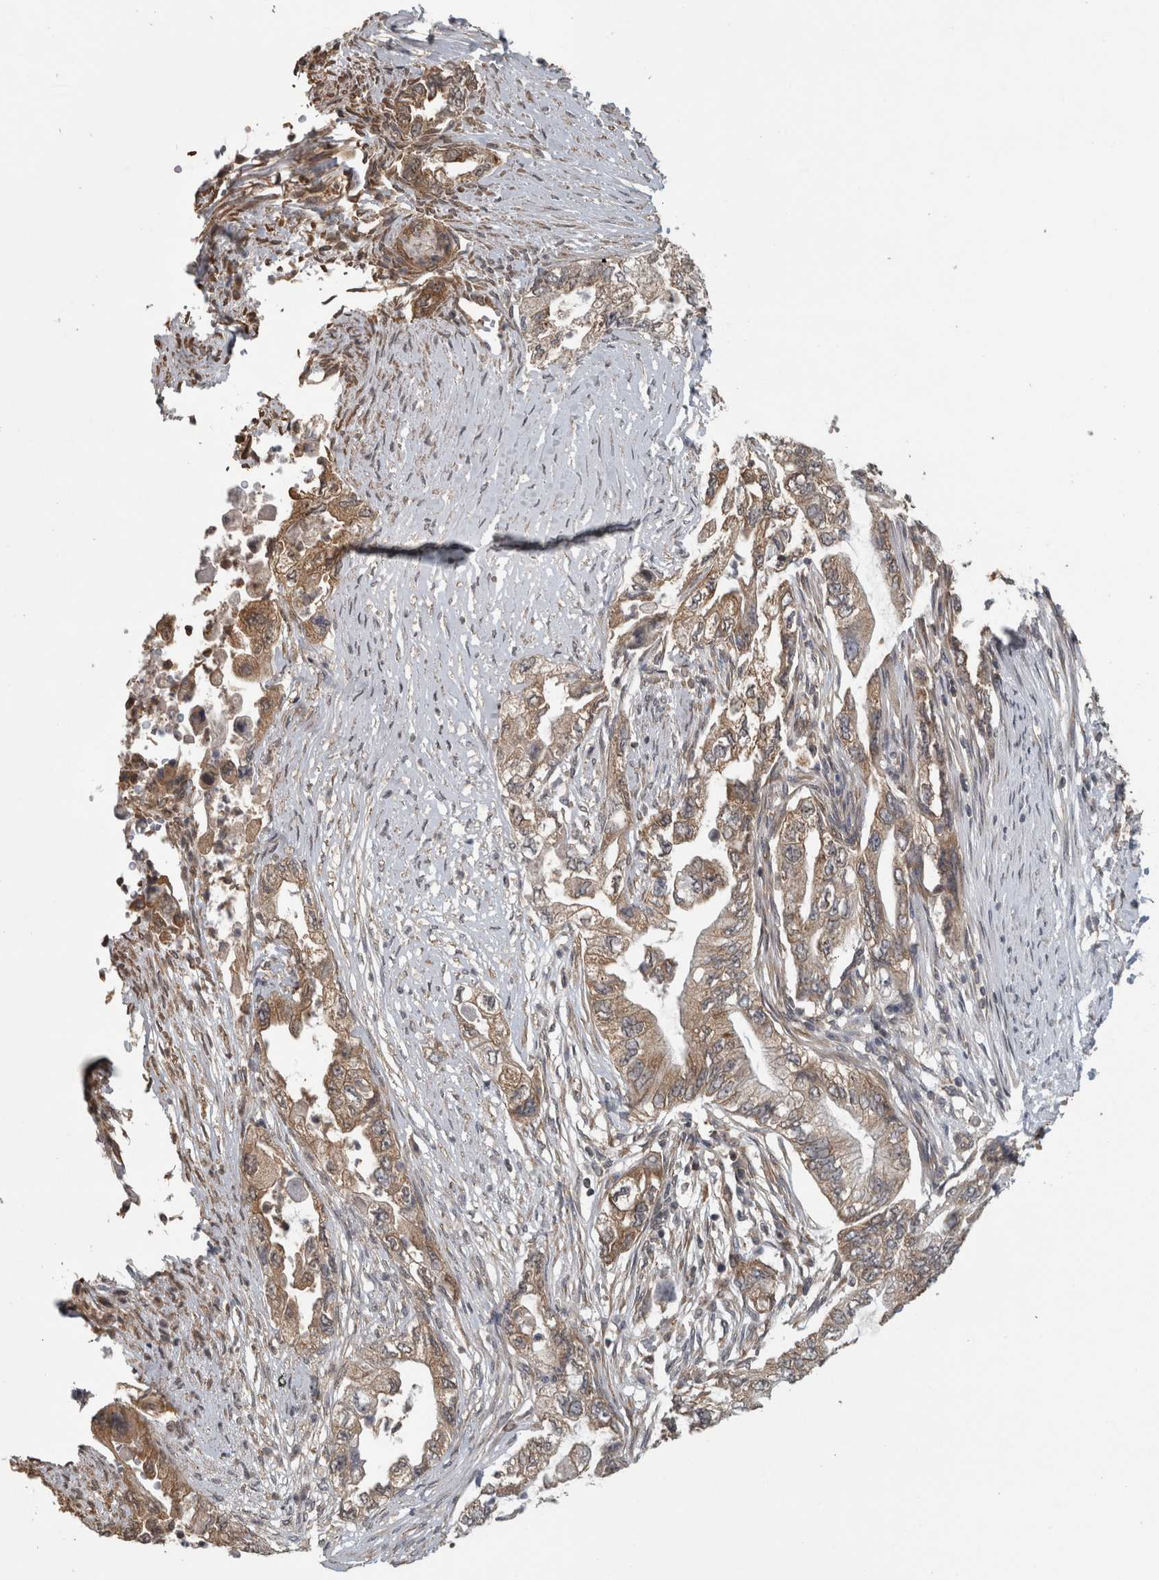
{"staining": {"intensity": "weak", "quantity": ">75%", "location": "cytoplasmic/membranous"}, "tissue": "pancreatic cancer", "cell_type": "Tumor cells", "image_type": "cancer", "snomed": [{"axis": "morphology", "description": "Adenocarcinoma, NOS"}, {"axis": "topography", "description": "Pancreas"}], "caption": "About >75% of tumor cells in human pancreatic cancer reveal weak cytoplasmic/membranous protein positivity as visualized by brown immunohistochemical staining.", "gene": "ATXN2", "patient": {"sex": "female", "age": 73}}